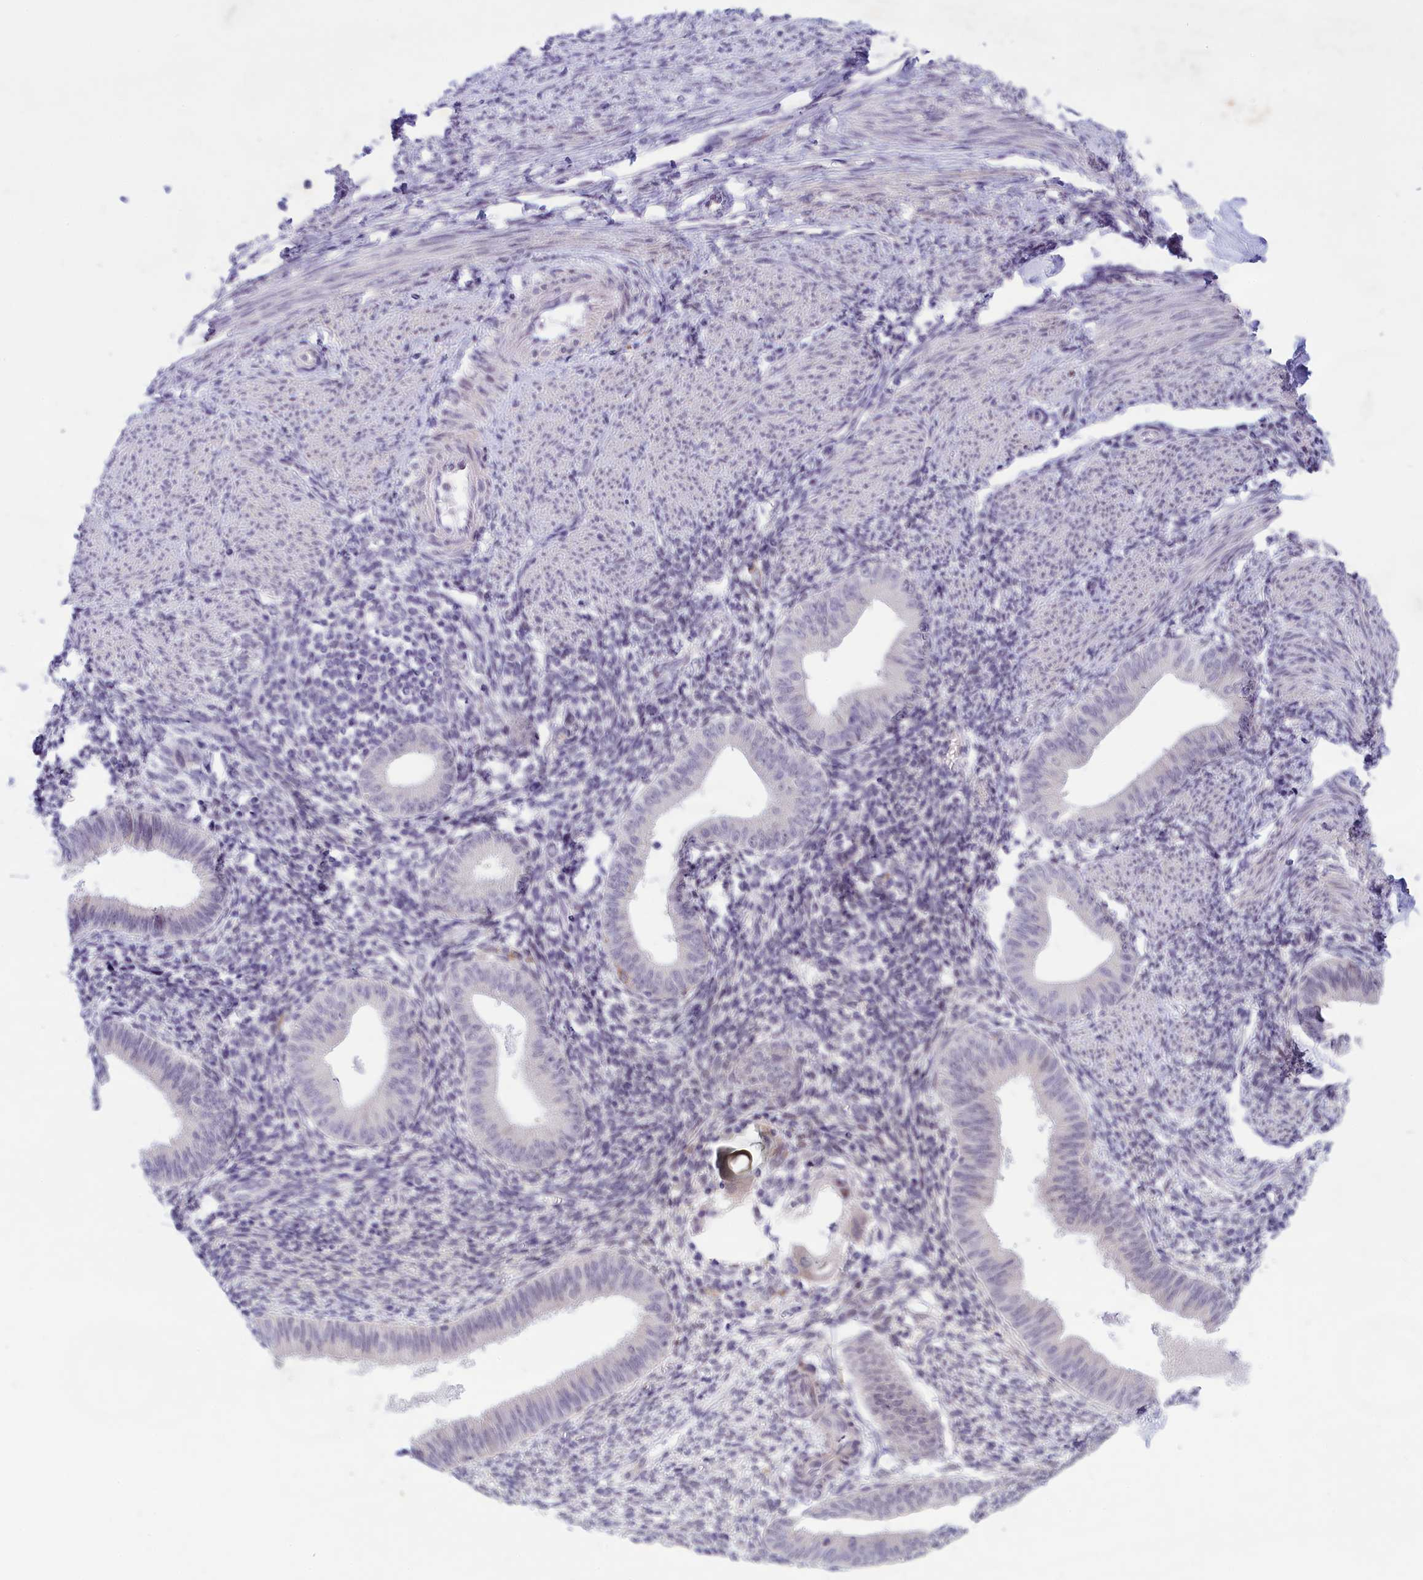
{"staining": {"intensity": "negative", "quantity": "none", "location": "none"}, "tissue": "endometrium", "cell_type": "Cells in endometrial stroma", "image_type": "normal", "snomed": [{"axis": "morphology", "description": "Normal tissue, NOS"}, {"axis": "topography", "description": "Uterus"}, {"axis": "topography", "description": "Endometrium"}], "caption": "Immunohistochemistry photomicrograph of unremarkable human endometrium stained for a protein (brown), which demonstrates no expression in cells in endometrial stroma.", "gene": "ELOA2", "patient": {"sex": "female", "age": 48}}